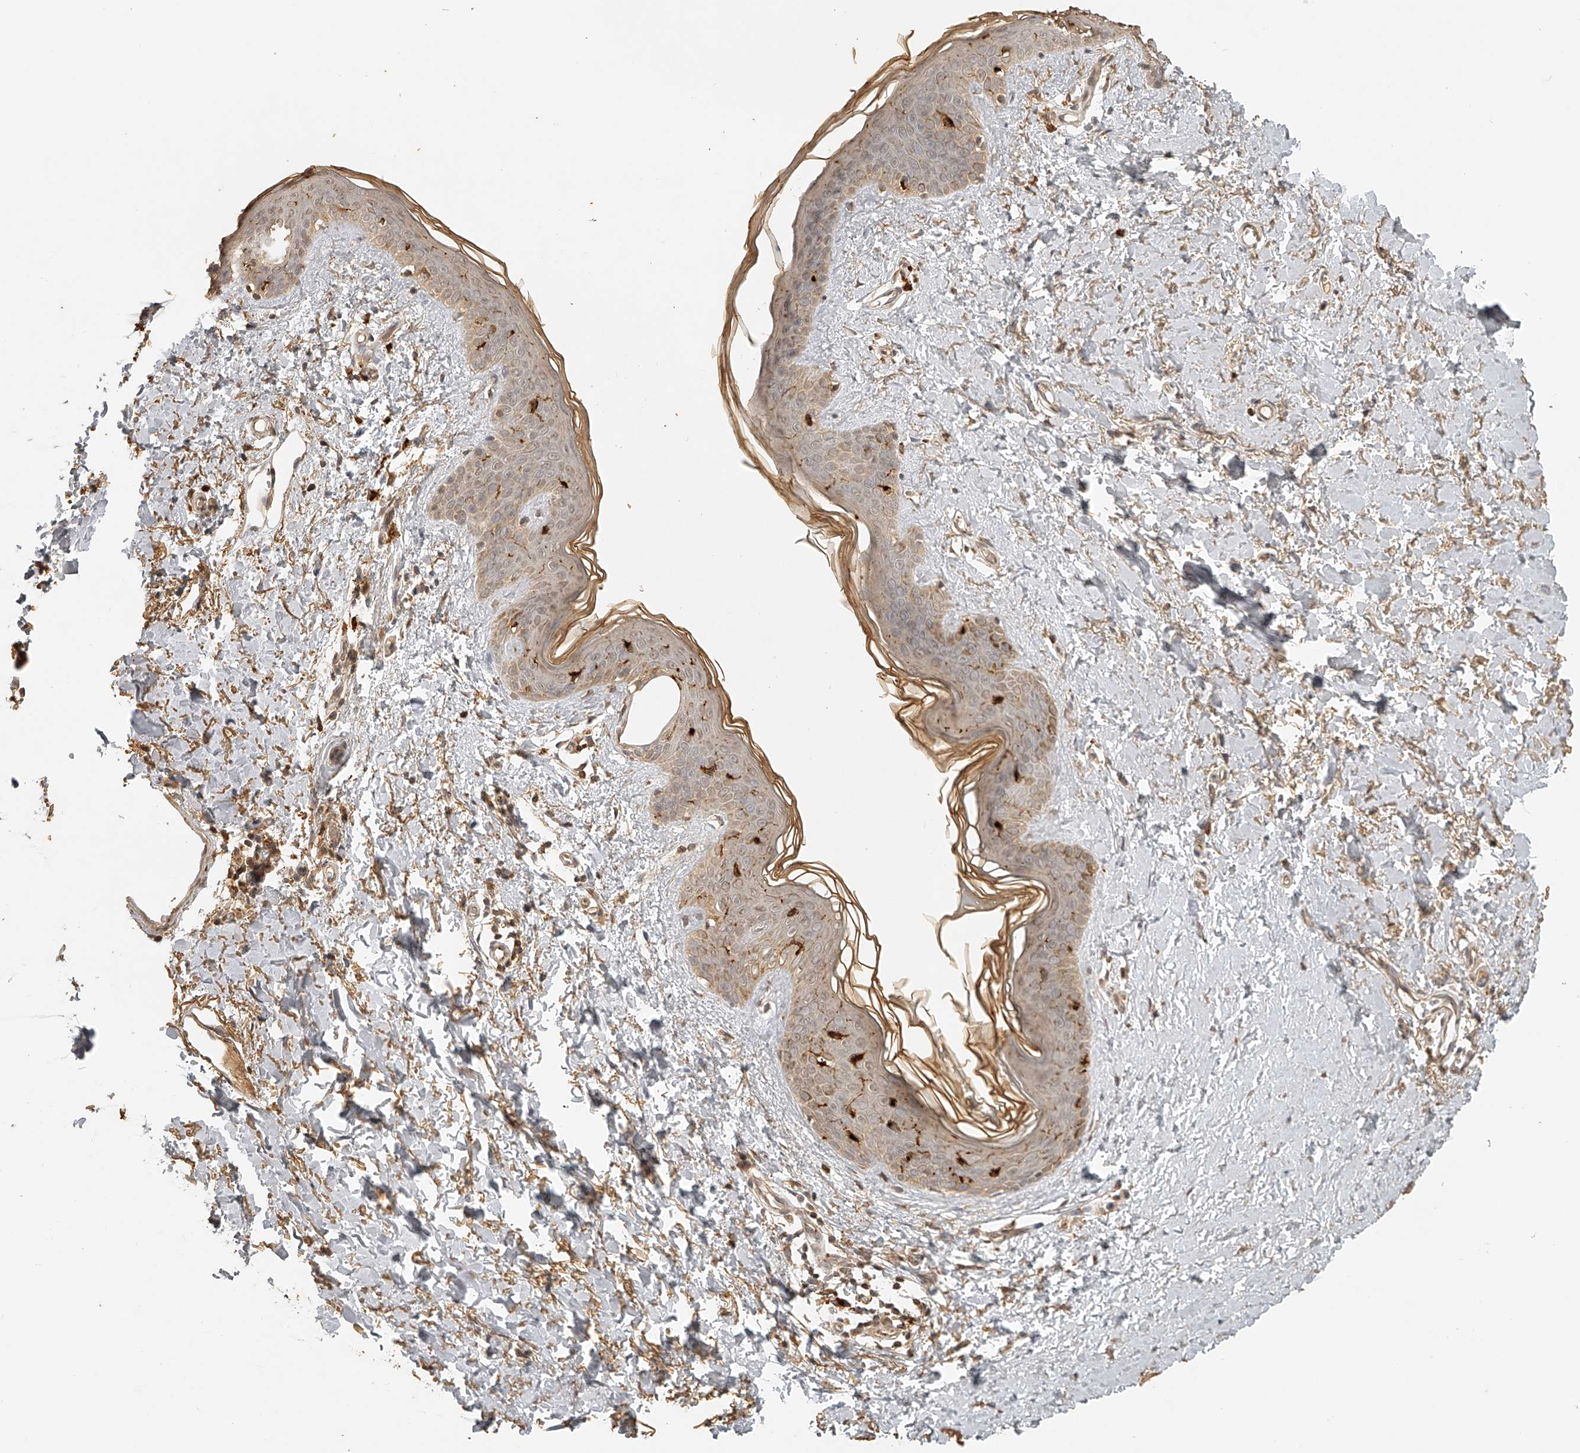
{"staining": {"intensity": "moderate", "quantity": ">75%", "location": "cytoplasmic/membranous"}, "tissue": "skin", "cell_type": "Fibroblasts", "image_type": "normal", "snomed": [{"axis": "morphology", "description": "Normal tissue, NOS"}, {"axis": "topography", "description": "Skin"}], "caption": "An IHC micrograph of unremarkable tissue is shown. Protein staining in brown shows moderate cytoplasmic/membranous positivity in skin within fibroblasts.", "gene": "BCL2L11", "patient": {"sex": "female", "age": 46}}